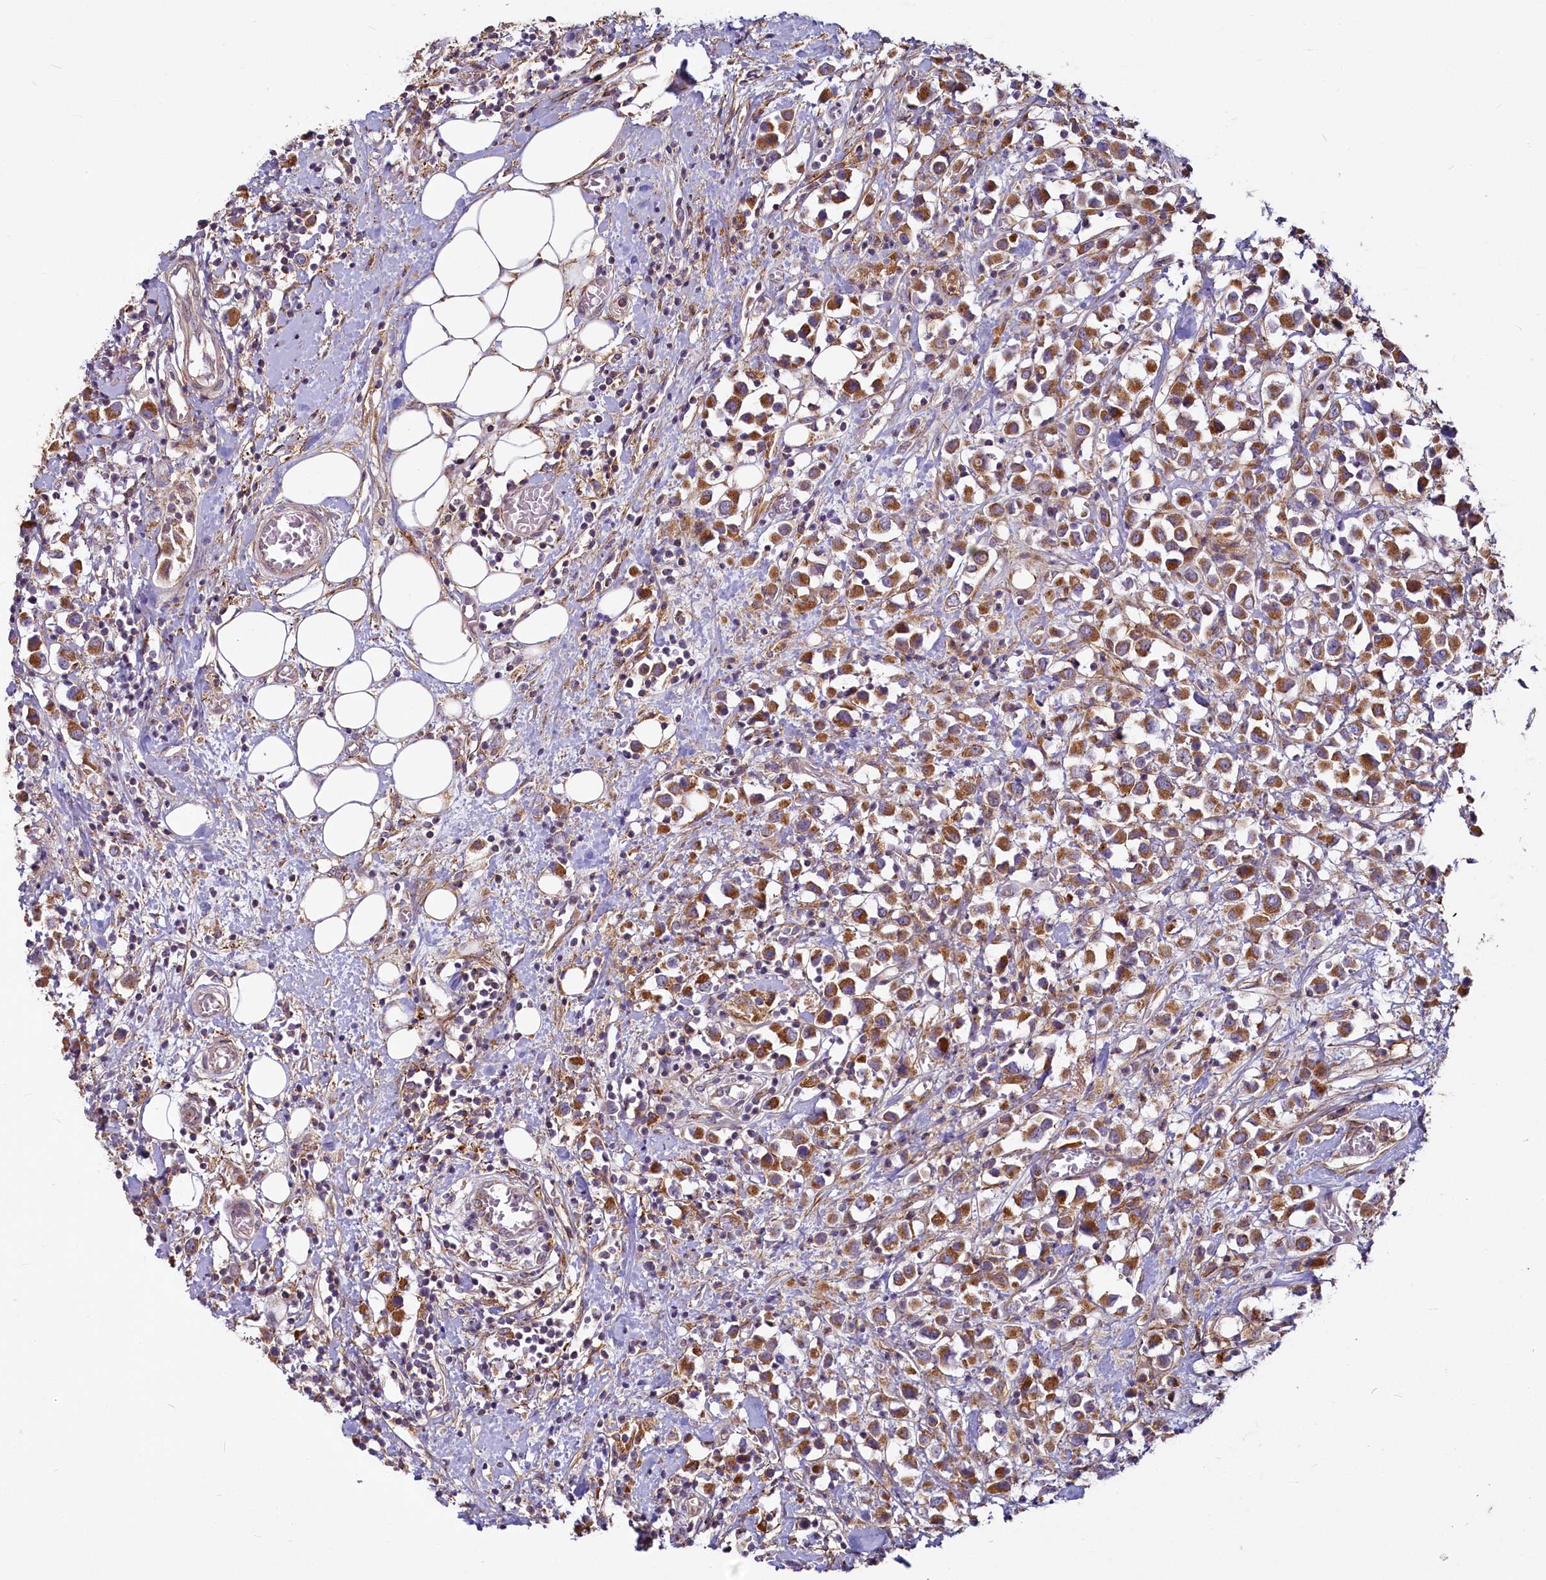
{"staining": {"intensity": "strong", "quantity": ">75%", "location": "cytoplasmic/membranous"}, "tissue": "breast cancer", "cell_type": "Tumor cells", "image_type": "cancer", "snomed": [{"axis": "morphology", "description": "Duct carcinoma"}, {"axis": "topography", "description": "Breast"}], "caption": "Immunohistochemical staining of human breast infiltrating ductal carcinoma demonstrates strong cytoplasmic/membranous protein positivity in approximately >75% of tumor cells. The staining was performed using DAB, with brown indicating positive protein expression. Nuclei are stained blue with hematoxylin.", "gene": "ADCY2", "patient": {"sex": "female", "age": 61}}